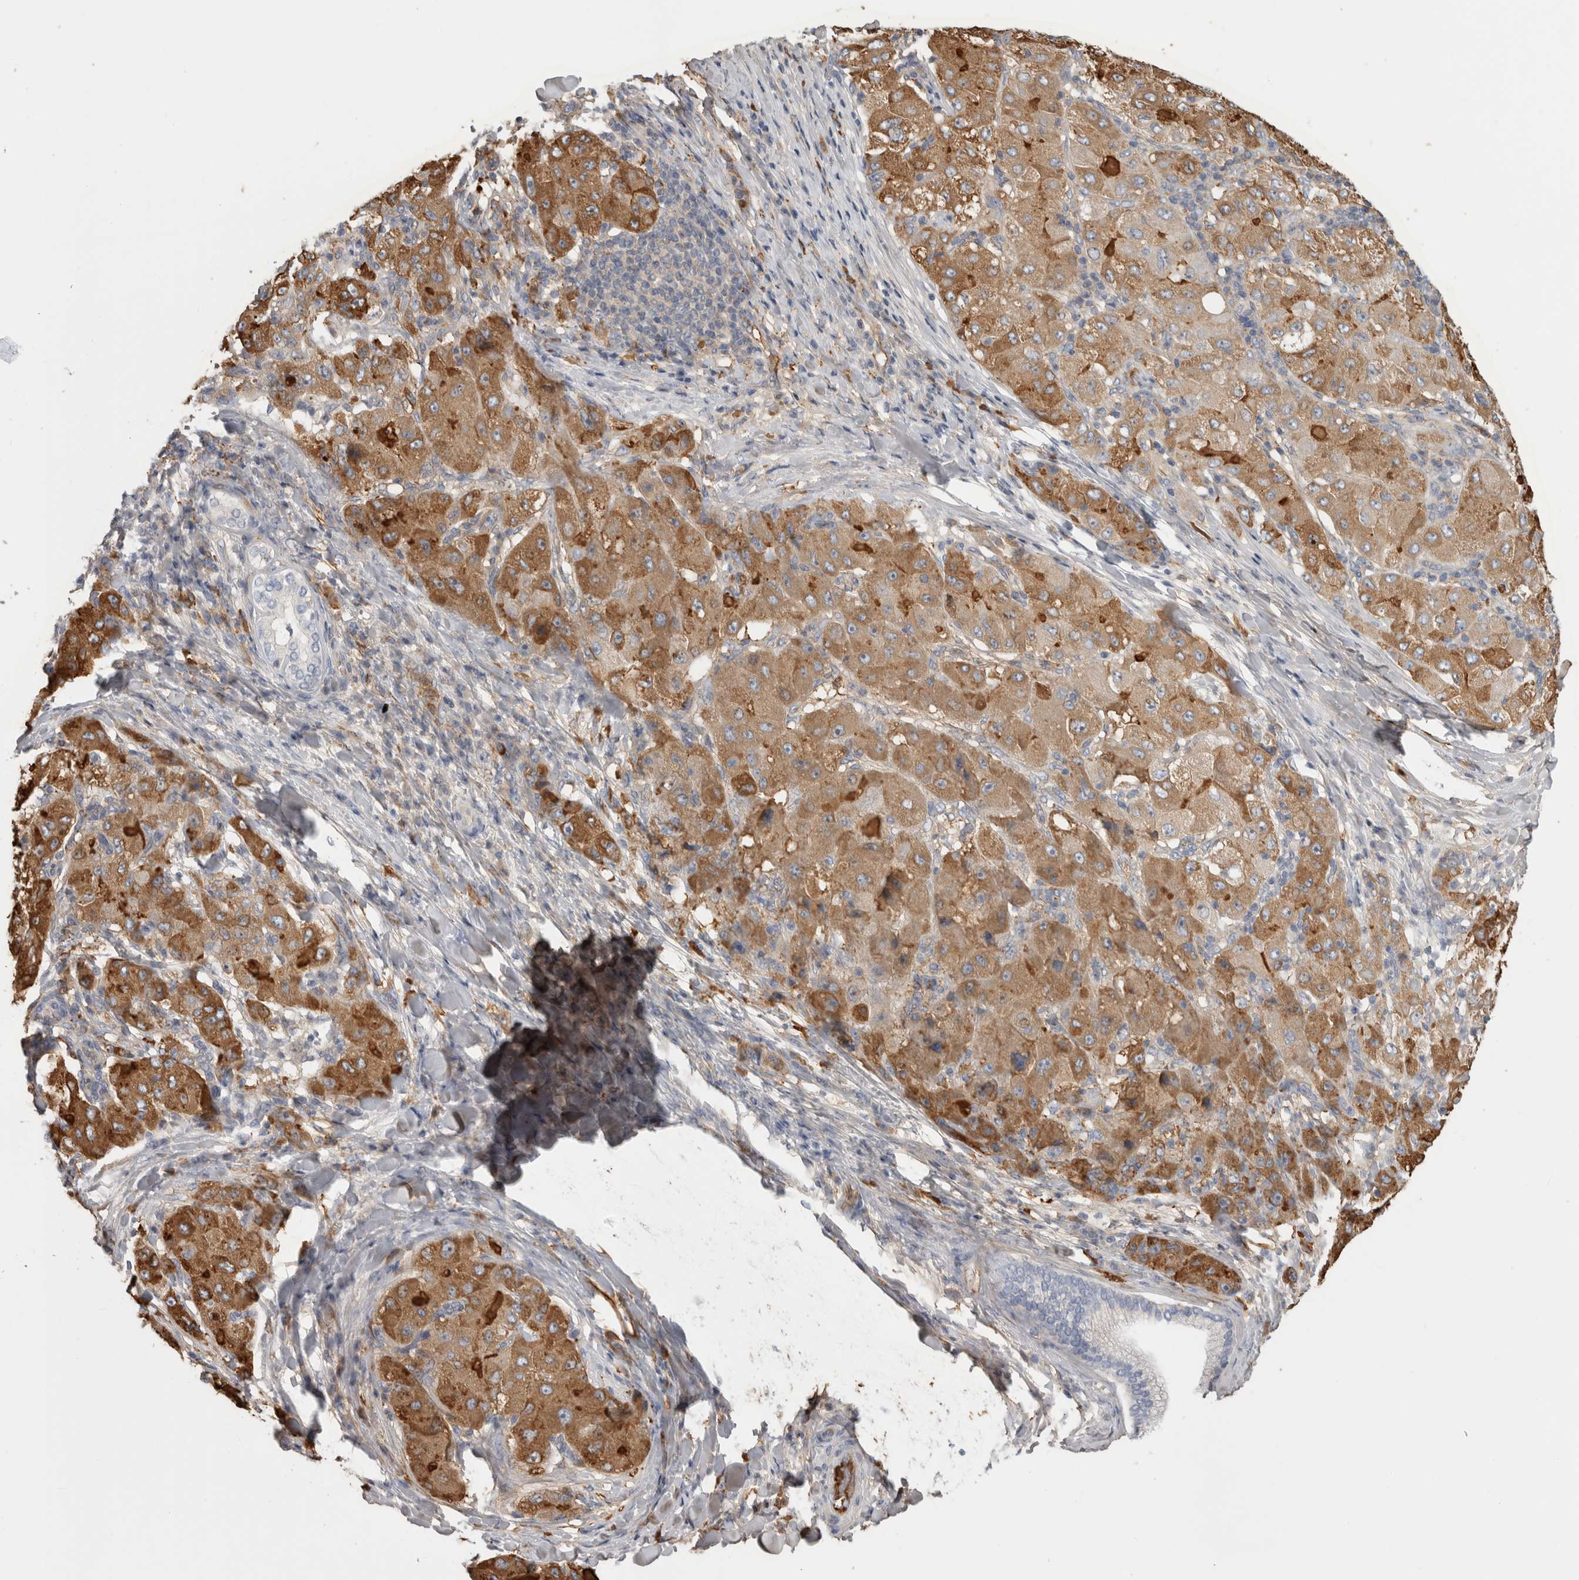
{"staining": {"intensity": "moderate", "quantity": ">75%", "location": "cytoplasmic/membranous"}, "tissue": "liver cancer", "cell_type": "Tumor cells", "image_type": "cancer", "snomed": [{"axis": "morphology", "description": "Carcinoma, Hepatocellular, NOS"}, {"axis": "topography", "description": "Liver"}], "caption": "Liver hepatocellular carcinoma tissue shows moderate cytoplasmic/membranous staining in about >75% of tumor cells", "gene": "TBCE", "patient": {"sex": "male", "age": 80}}